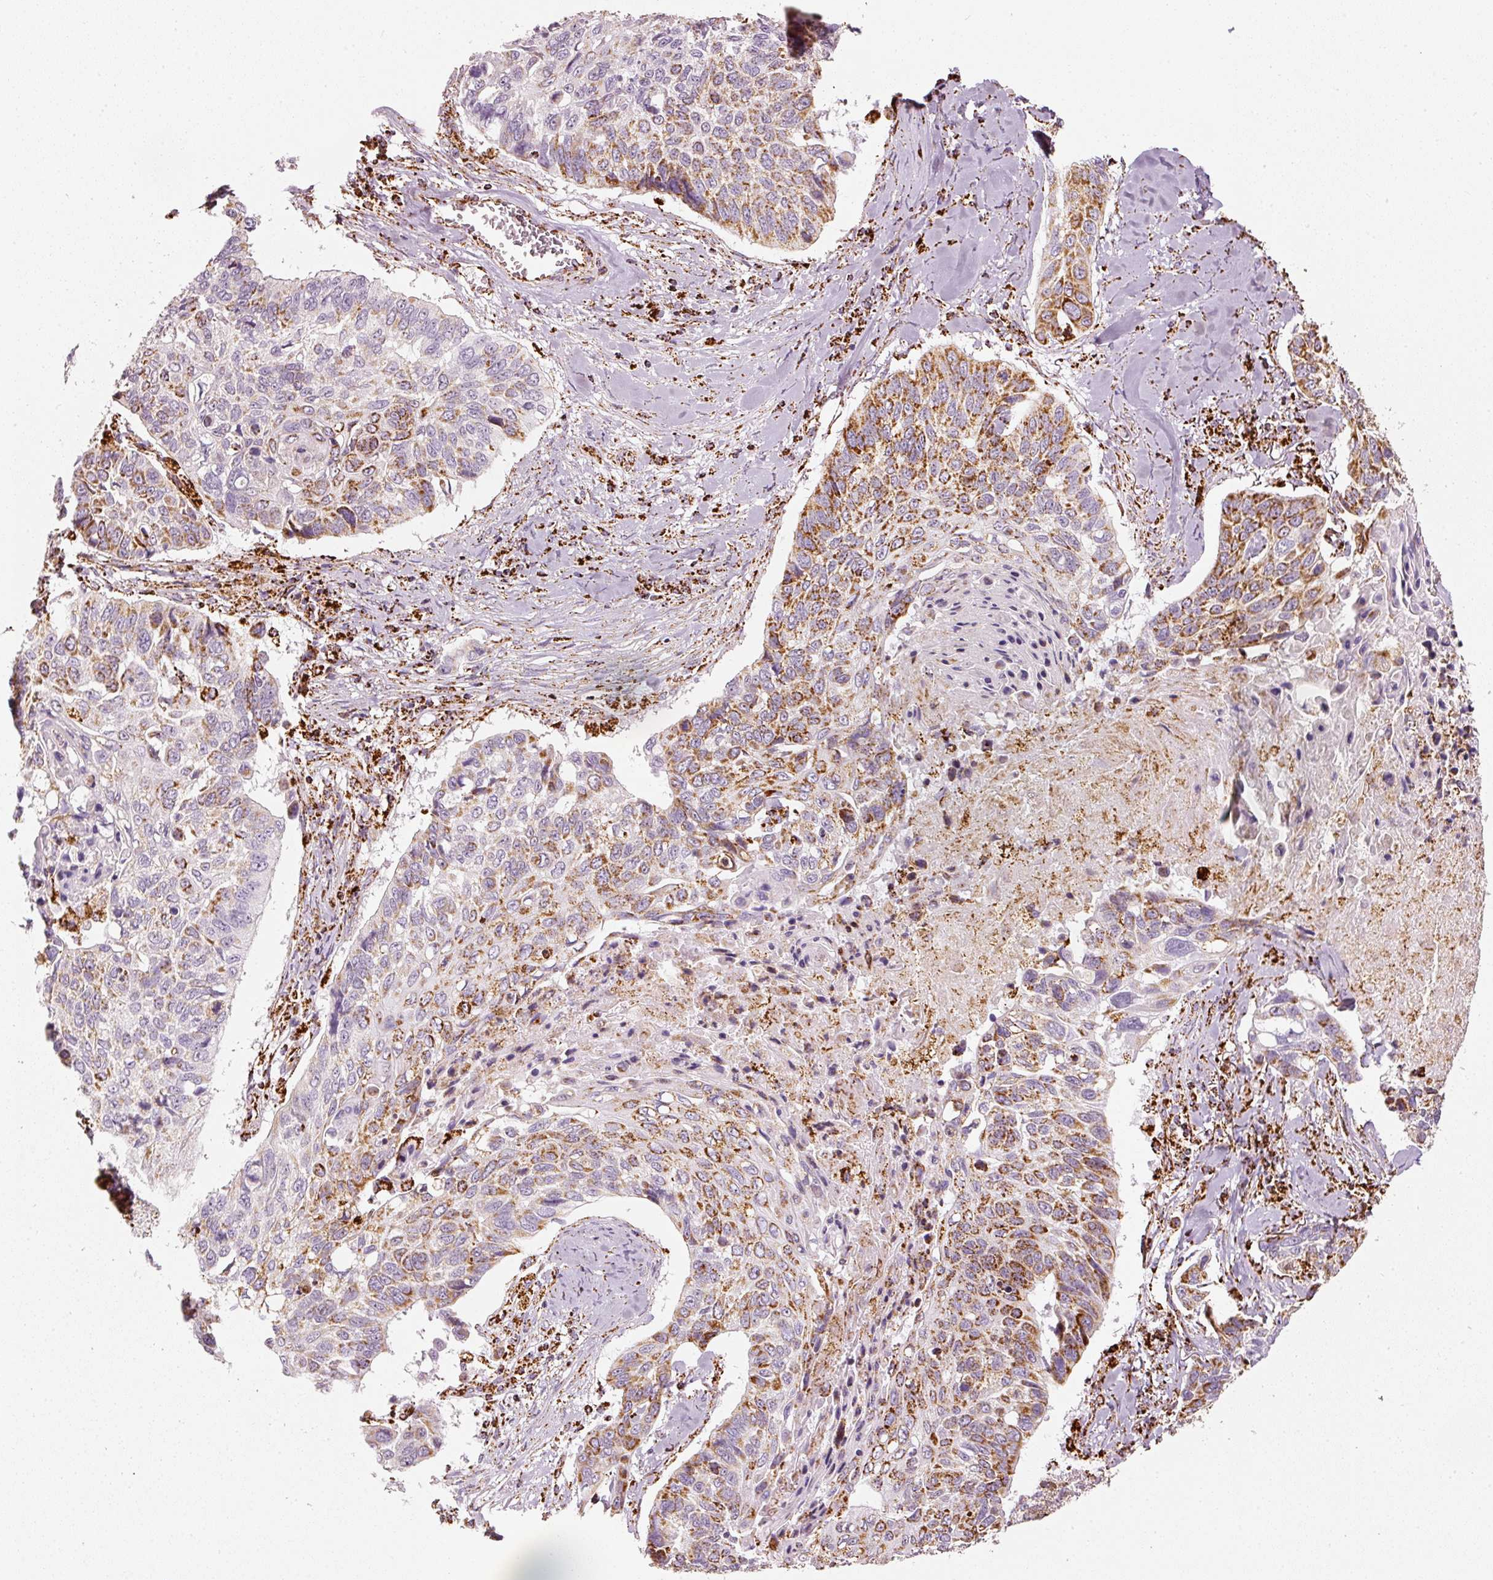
{"staining": {"intensity": "moderate", "quantity": "25%-75%", "location": "cytoplasmic/membranous"}, "tissue": "lung cancer", "cell_type": "Tumor cells", "image_type": "cancer", "snomed": [{"axis": "morphology", "description": "Squamous cell carcinoma, NOS"}, {"axis": "topography", "description": "Lung"}], "caption": "Human lung cancer (squamous cell carcinoma) stained for a protein (brown) demonstrates moderate cytoplasmic/membranous positive expression in about 25%-75% of tumor cells.", "gene": "MT-CO2", "patient": {"sex": "male", "age": 62}}